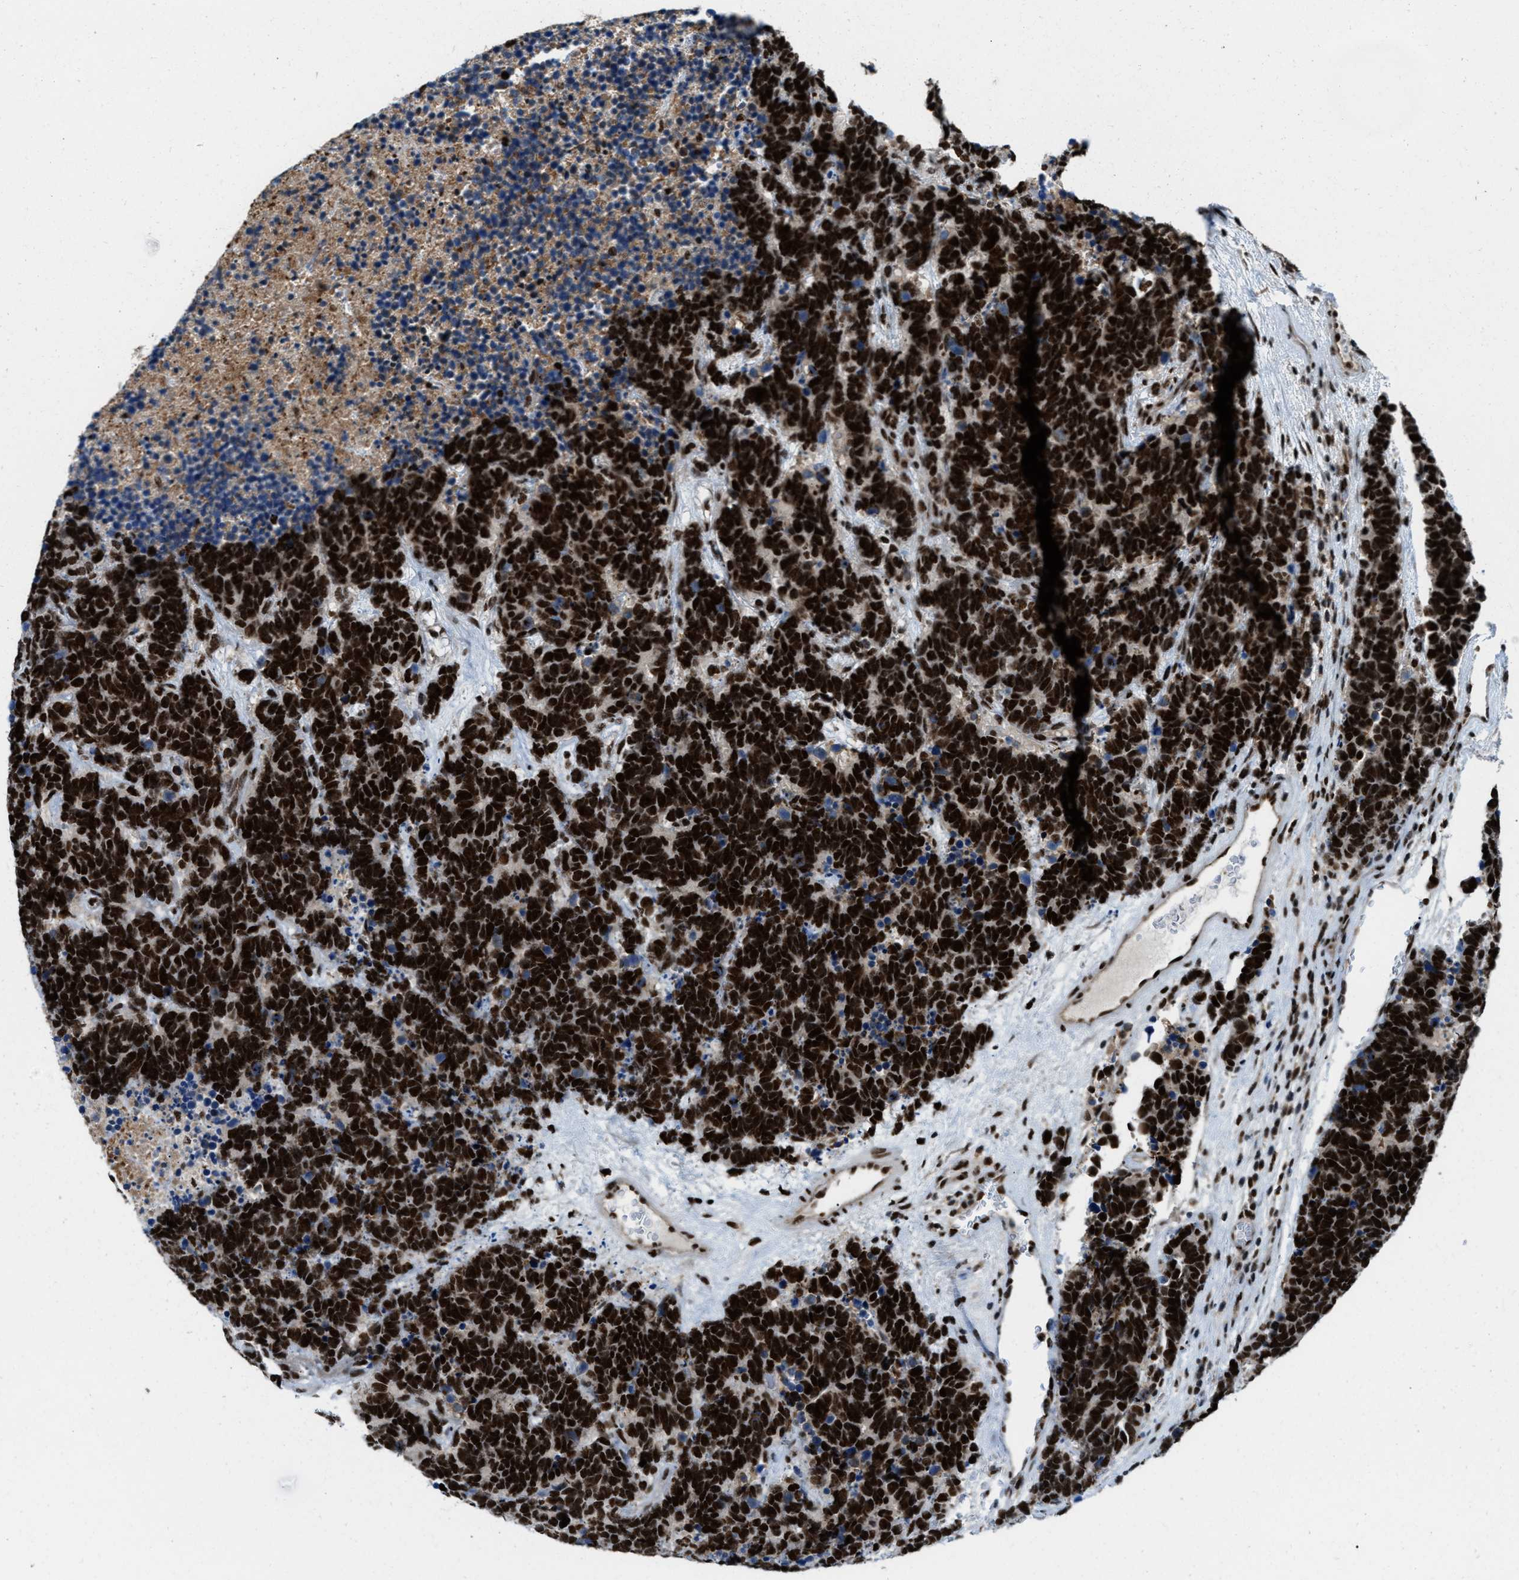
{"staining": {"intensity": "strong", "quantity": ">75%", "location": "nuclear"}, "tissue": "carcinoid", "cell_type": "Tumor cells", "image_type": "cancer", "snomed": [{"axis": "morphology", "description": "Carcinoma, NOS"}, {"axis": "morphology", "description": "Carcinoid, malignant, NOS"}, {"axis": "topography", "description": "Urinary bladder"}], "caption": "IHC staining of carcinoid, which reveals high levels of strong nuclear positivity in approximately >75% of tumor cells indicating strong nuclear protein staining. The staining was performed using DAB (3,3'-diaminobenzidine) (brown) for protein detection and nuclei were counterstained in hematoxylin (blue).", "gene": "NUMA1", "patient": {"sex": "male", "age": 57}}